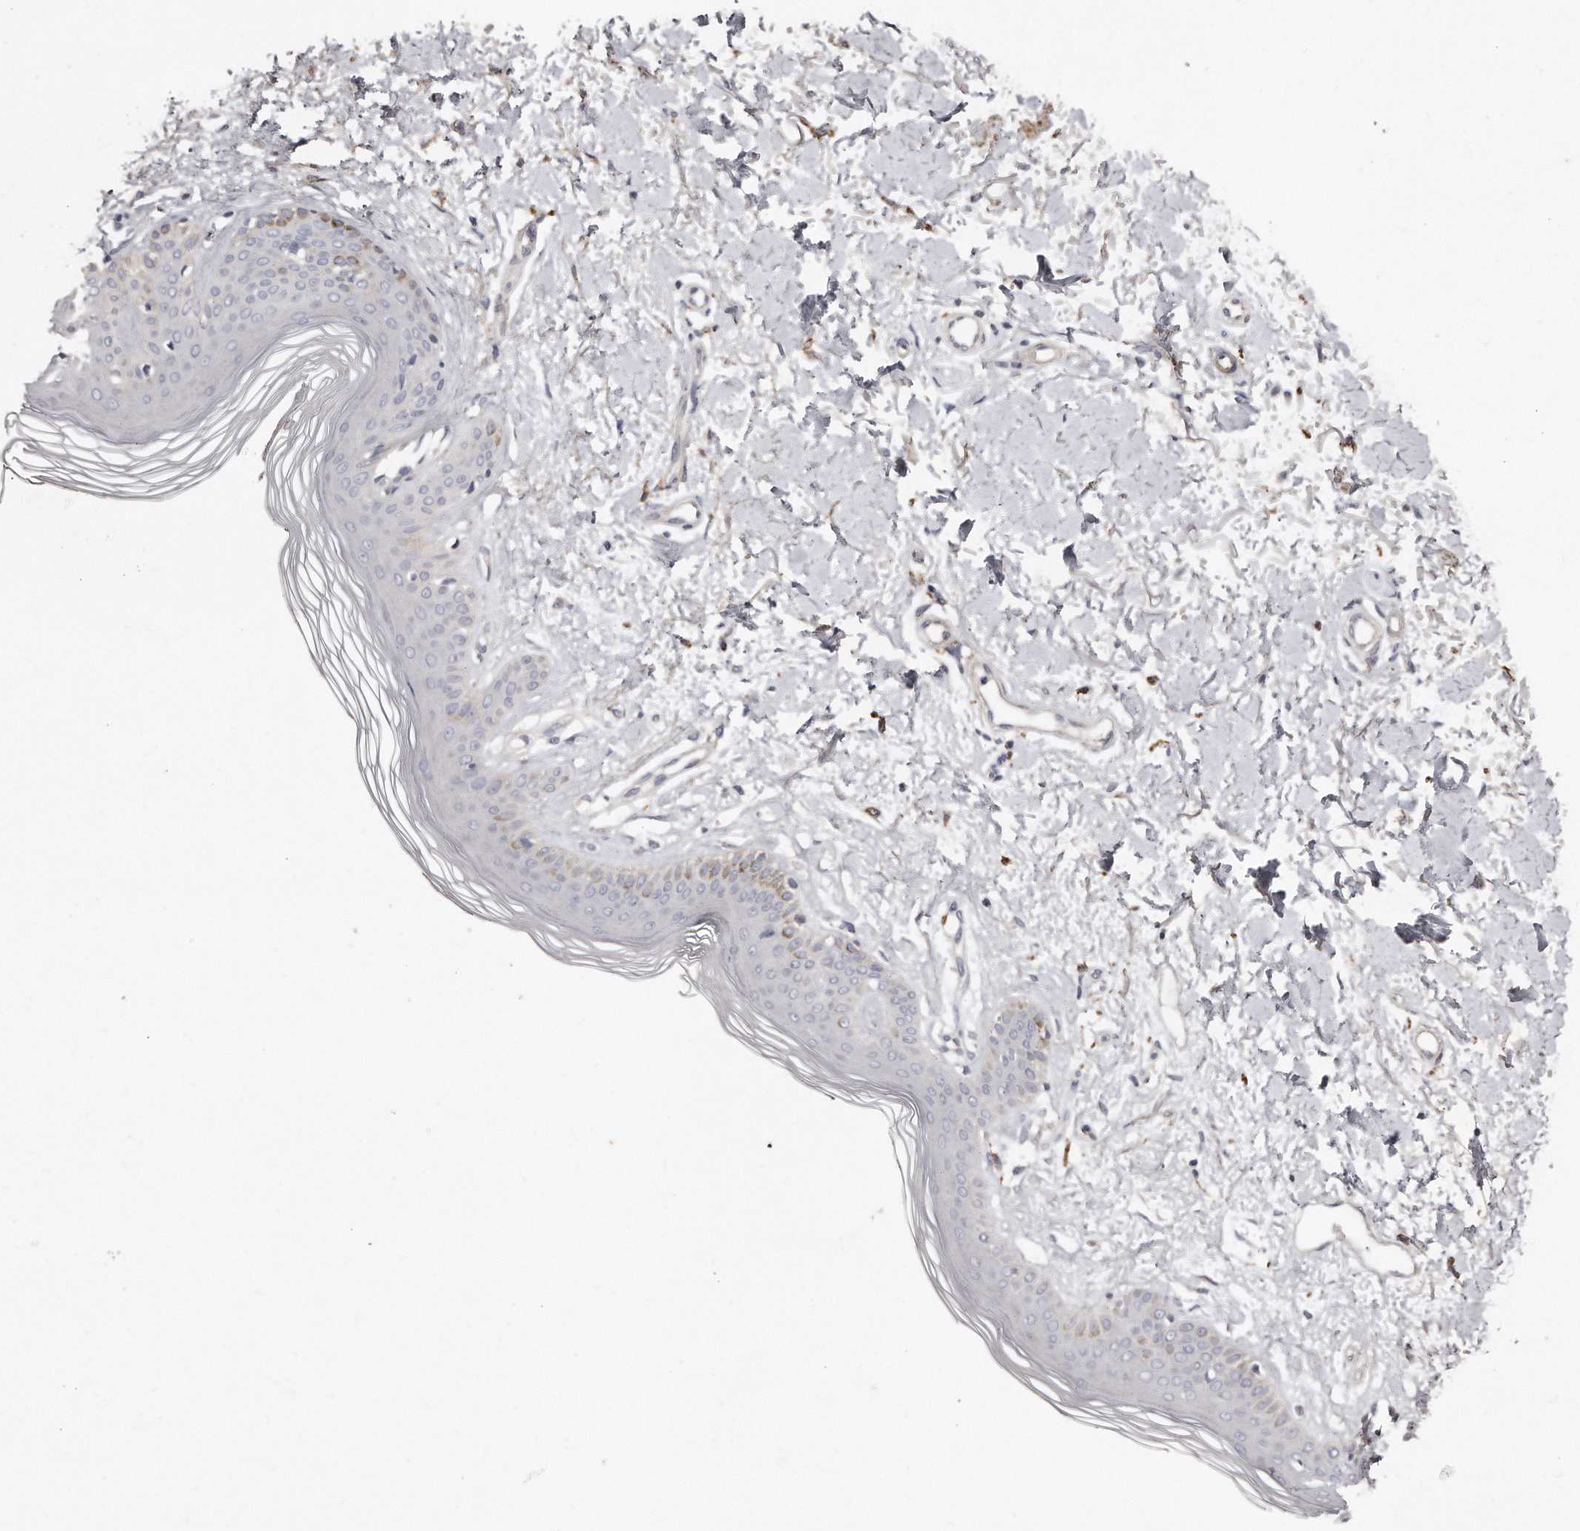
{"staining": {"intensity": "weak", "quantity": "25%-75%", "location": "cytoplasmic/membranous"}, "tissue": "skin", "cell_type": "Fibroblasts", "image_type": "normal", "snomed": [{"axis": "morphology", "description": "Normal tissue, NOS"}, {"axis": "topography", "description": "Skin"}], "caption": "Fibroblasts reveal low levels of weak cytoplasmic/membranous positivity in approximately 25%-75% of cells in benign skin. The staining was performed using DAB to visualize the protein expression in brown, while the nuclei were stained in blue with hematoxylin (Magnification: 20x).", "gene": "LMOD1", "patient": {"sex": "female", "age": 64}}